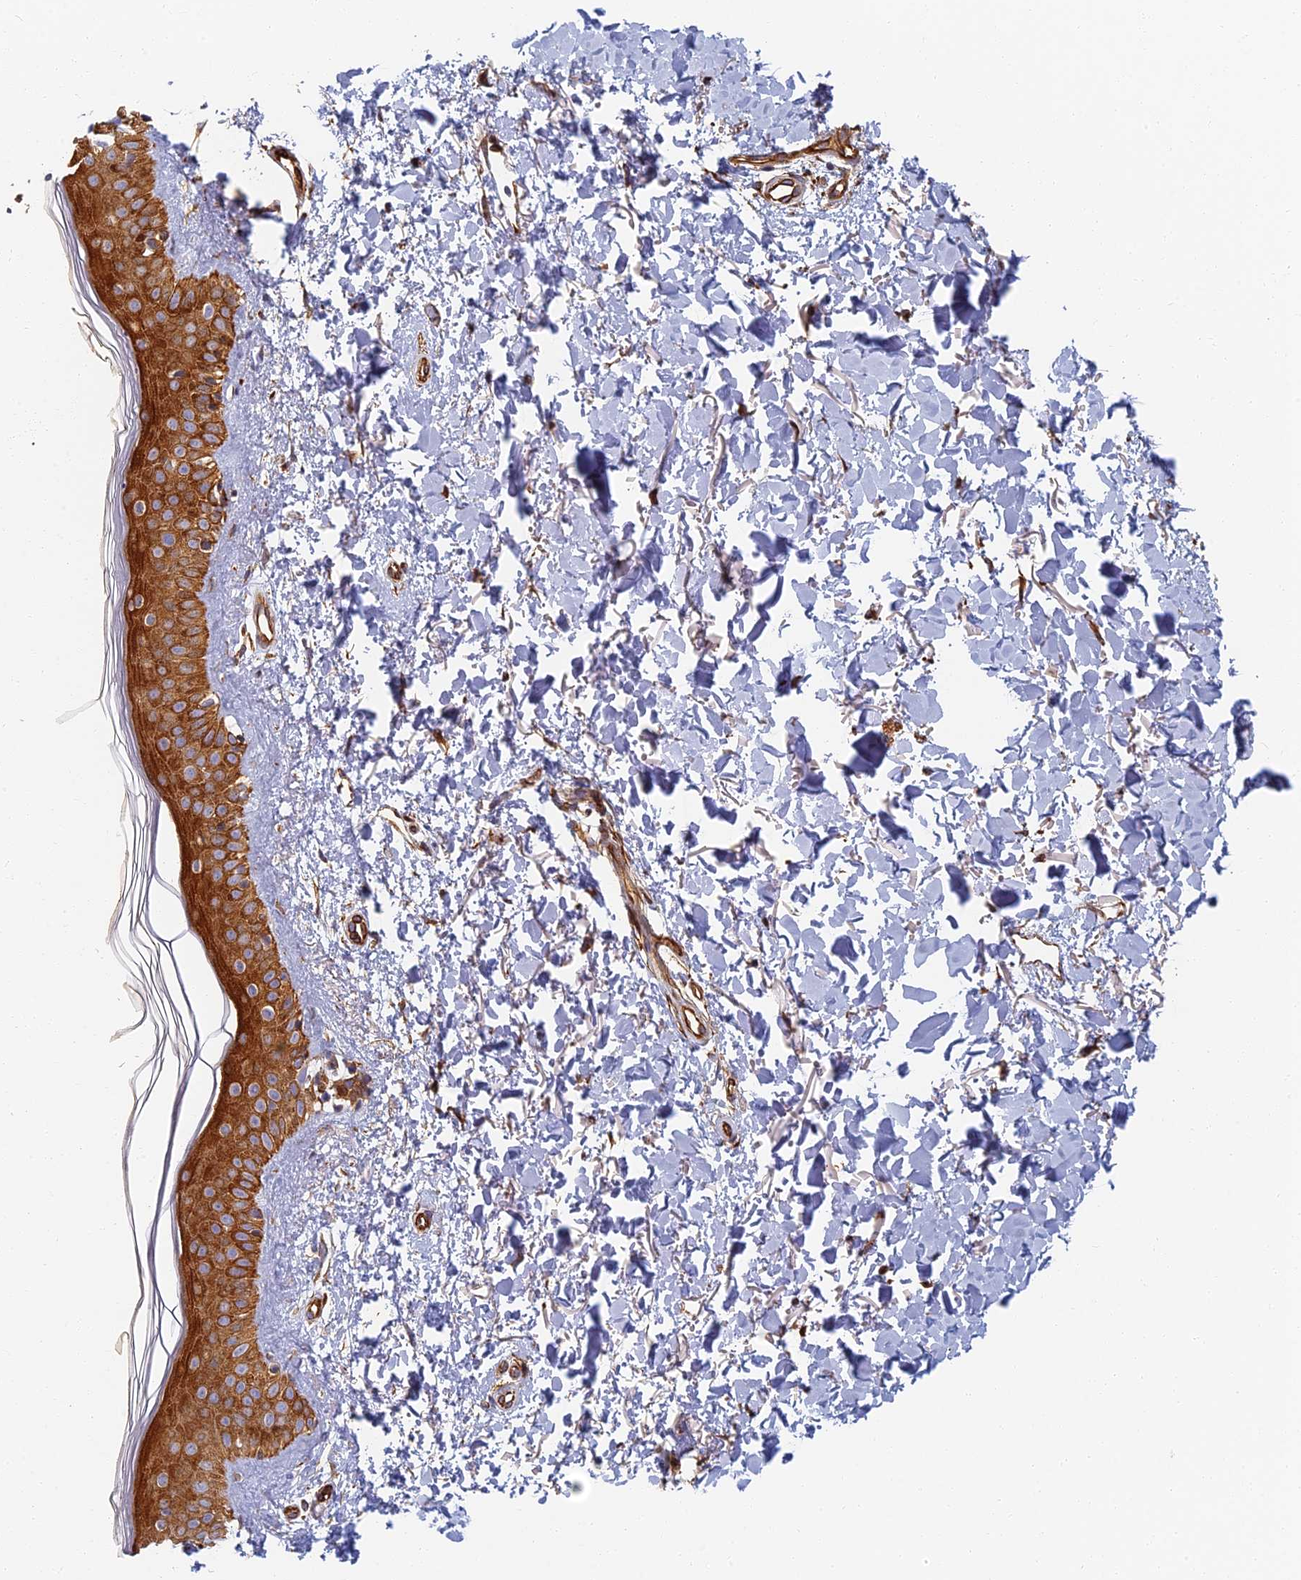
{"staining": {"intensity": "moderate", "quantity": ">75%", "location": "cytoplasmic/membranous"}, "tissue": "skin", "cell_type": "Fibroblasts", "image_type": "normal", "snomed": [{"axis": "morphology", "description": "Normal tissue, NOS"}, {"axis": "topography", "description": "Skin"}], "caption": "High-magnification brightfield microscopy of unremarkable skin stained with DAB (3,3'-diaminobenzidine) (brown) and counterstained with hematoxylin (blue). fibroblasts exhibit moderate cytoplasmic/membranous expression is present in approximately>75% of cells. (brown staining indicates protein expression, while blue staining denotes nuclei).", "gene": "ABCB10", "patient": {"sex": "female", "age": 58}}